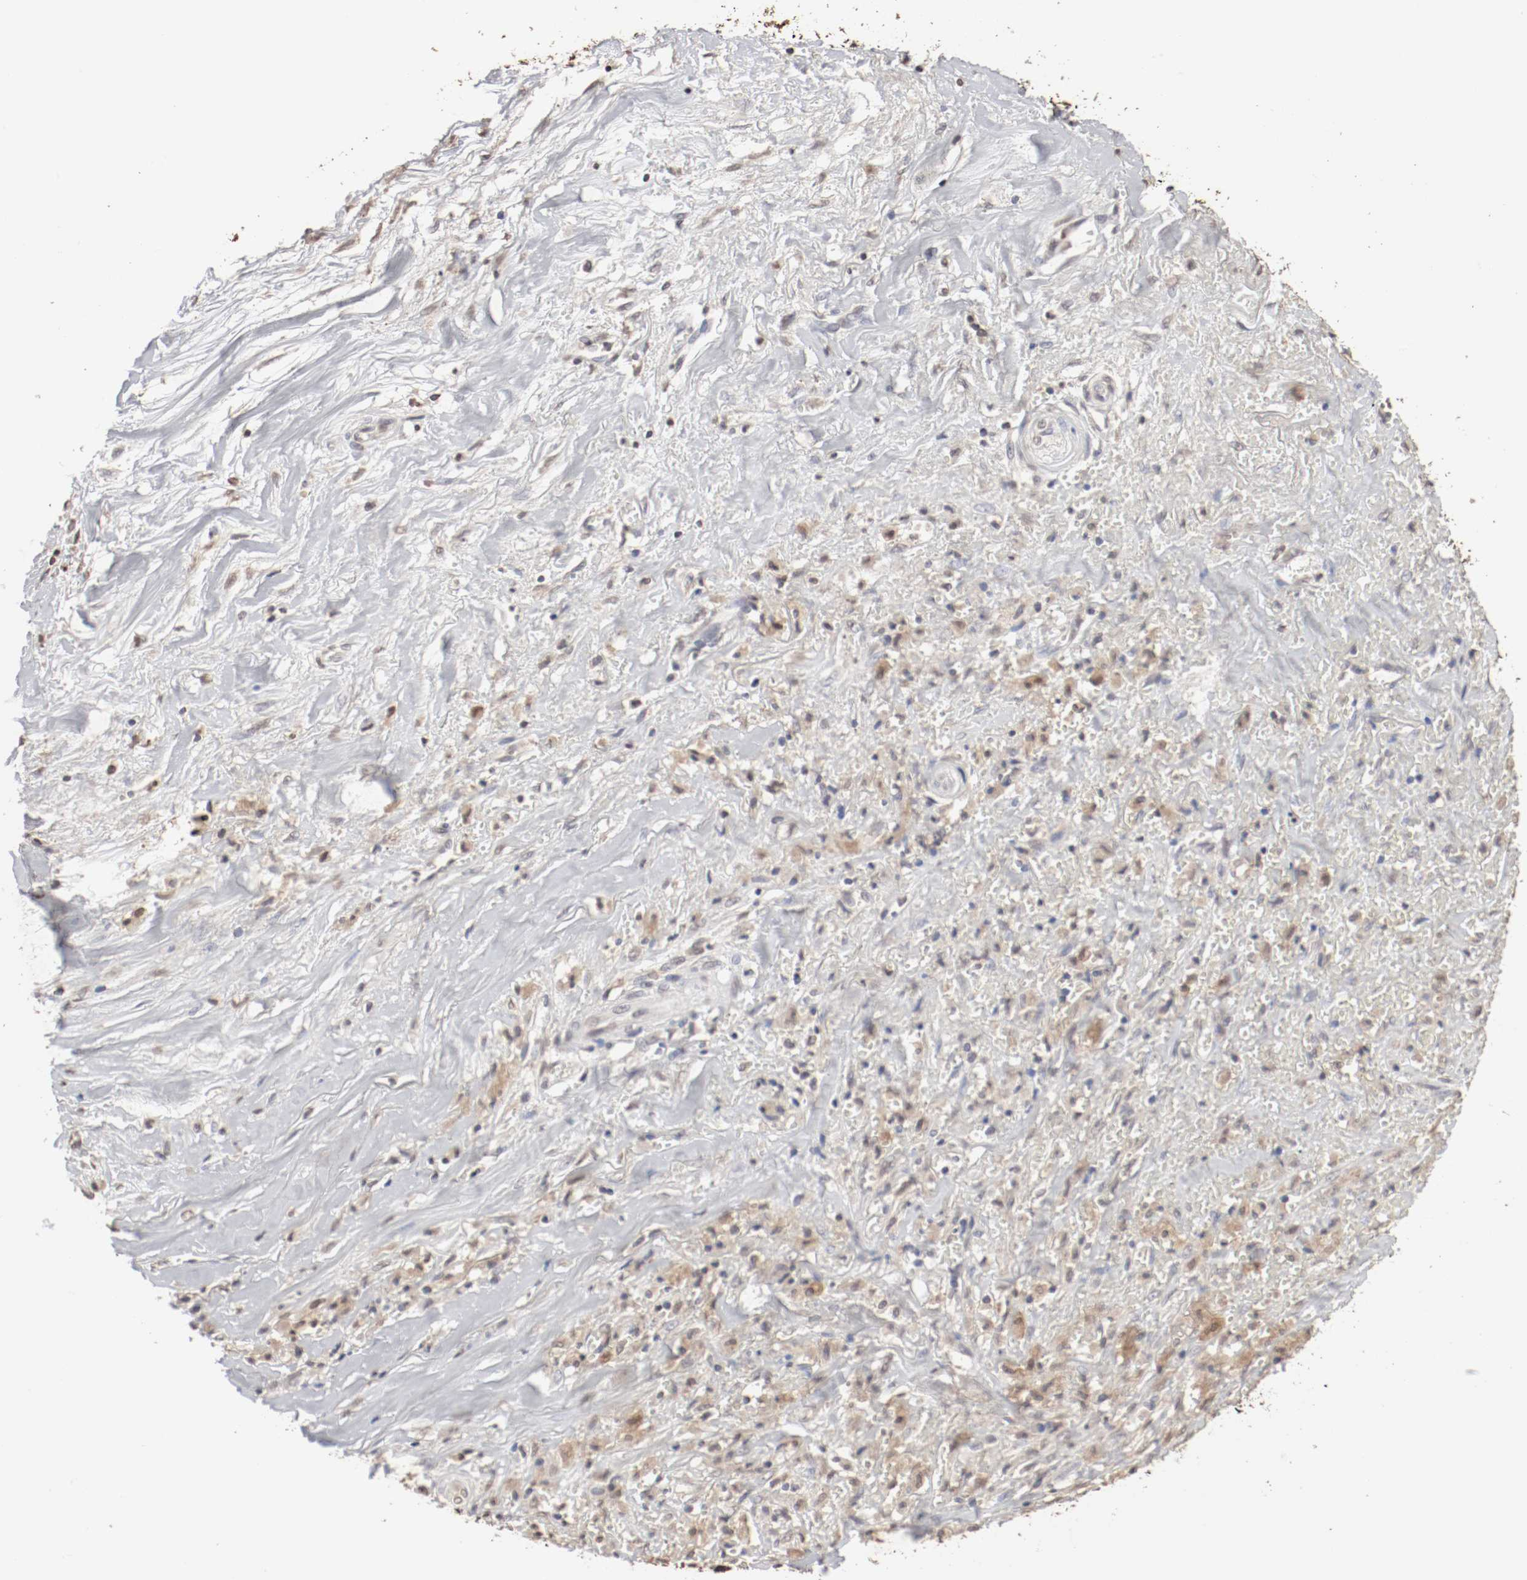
{"staining": {"intensity": "weak", "quantity": ">75%", "location": "cytoplasmic/membranous,nuclear"}, "tissue": "liver cancer", "cell_type": "Tumor cells", "image_type": "cancer", "snomed": [{"axis": "morphology", "description": "Cholangiocarcinoma"}, {"axis": "topography", "description": "Liver"}], "caption": "Liver cholangiocarcinoma tissue exhibits weak cytoplasmic/membranous and nuclear expression in about >75% of tumor cells, visualized by immunohistochemistry.", "gene": "WASL", "patient": {"sex": "female", "age": 70}}